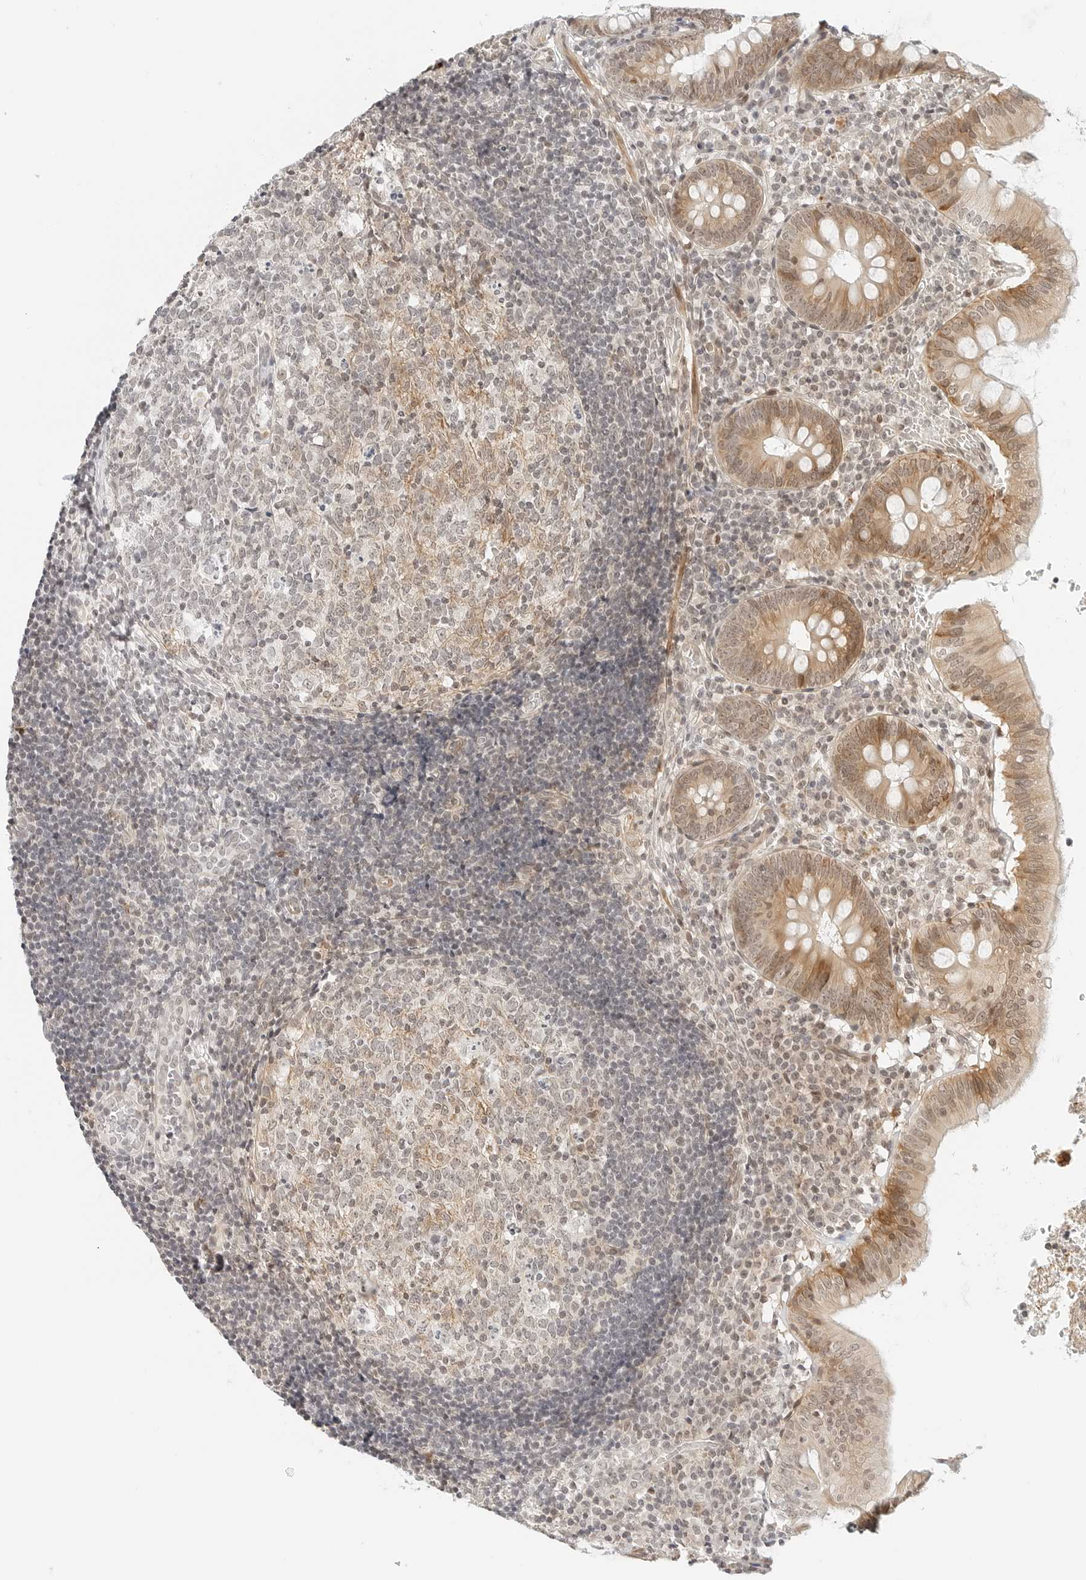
{"staining": {"intensity": "moderate", "quantity": ">75%", "location": "cytoplasmic/membranous,nuclear"}, "tissue": "appendix", "cell_type": "Glandular cells", "image_type": "normal", "snomed": [{"axis": "morphology", "description": "Normal tissue, NOS"}, {"axis": "topography", "description": "Appendix"}], "caption": "DAB (3,3'-diaminobenzidine) immunohistochemical staining of normal appendix demonstrates moderate cytoplasmic/membranous,nuclear protein staining in approximately >75% of glandular cells. The staining is performed using DAB brown chromogen to label protein expression. The nuclei are counter-stained blue using hematoxylin.", "gene": "NEO1", "patient": {"sex": "male", "age": 8}}